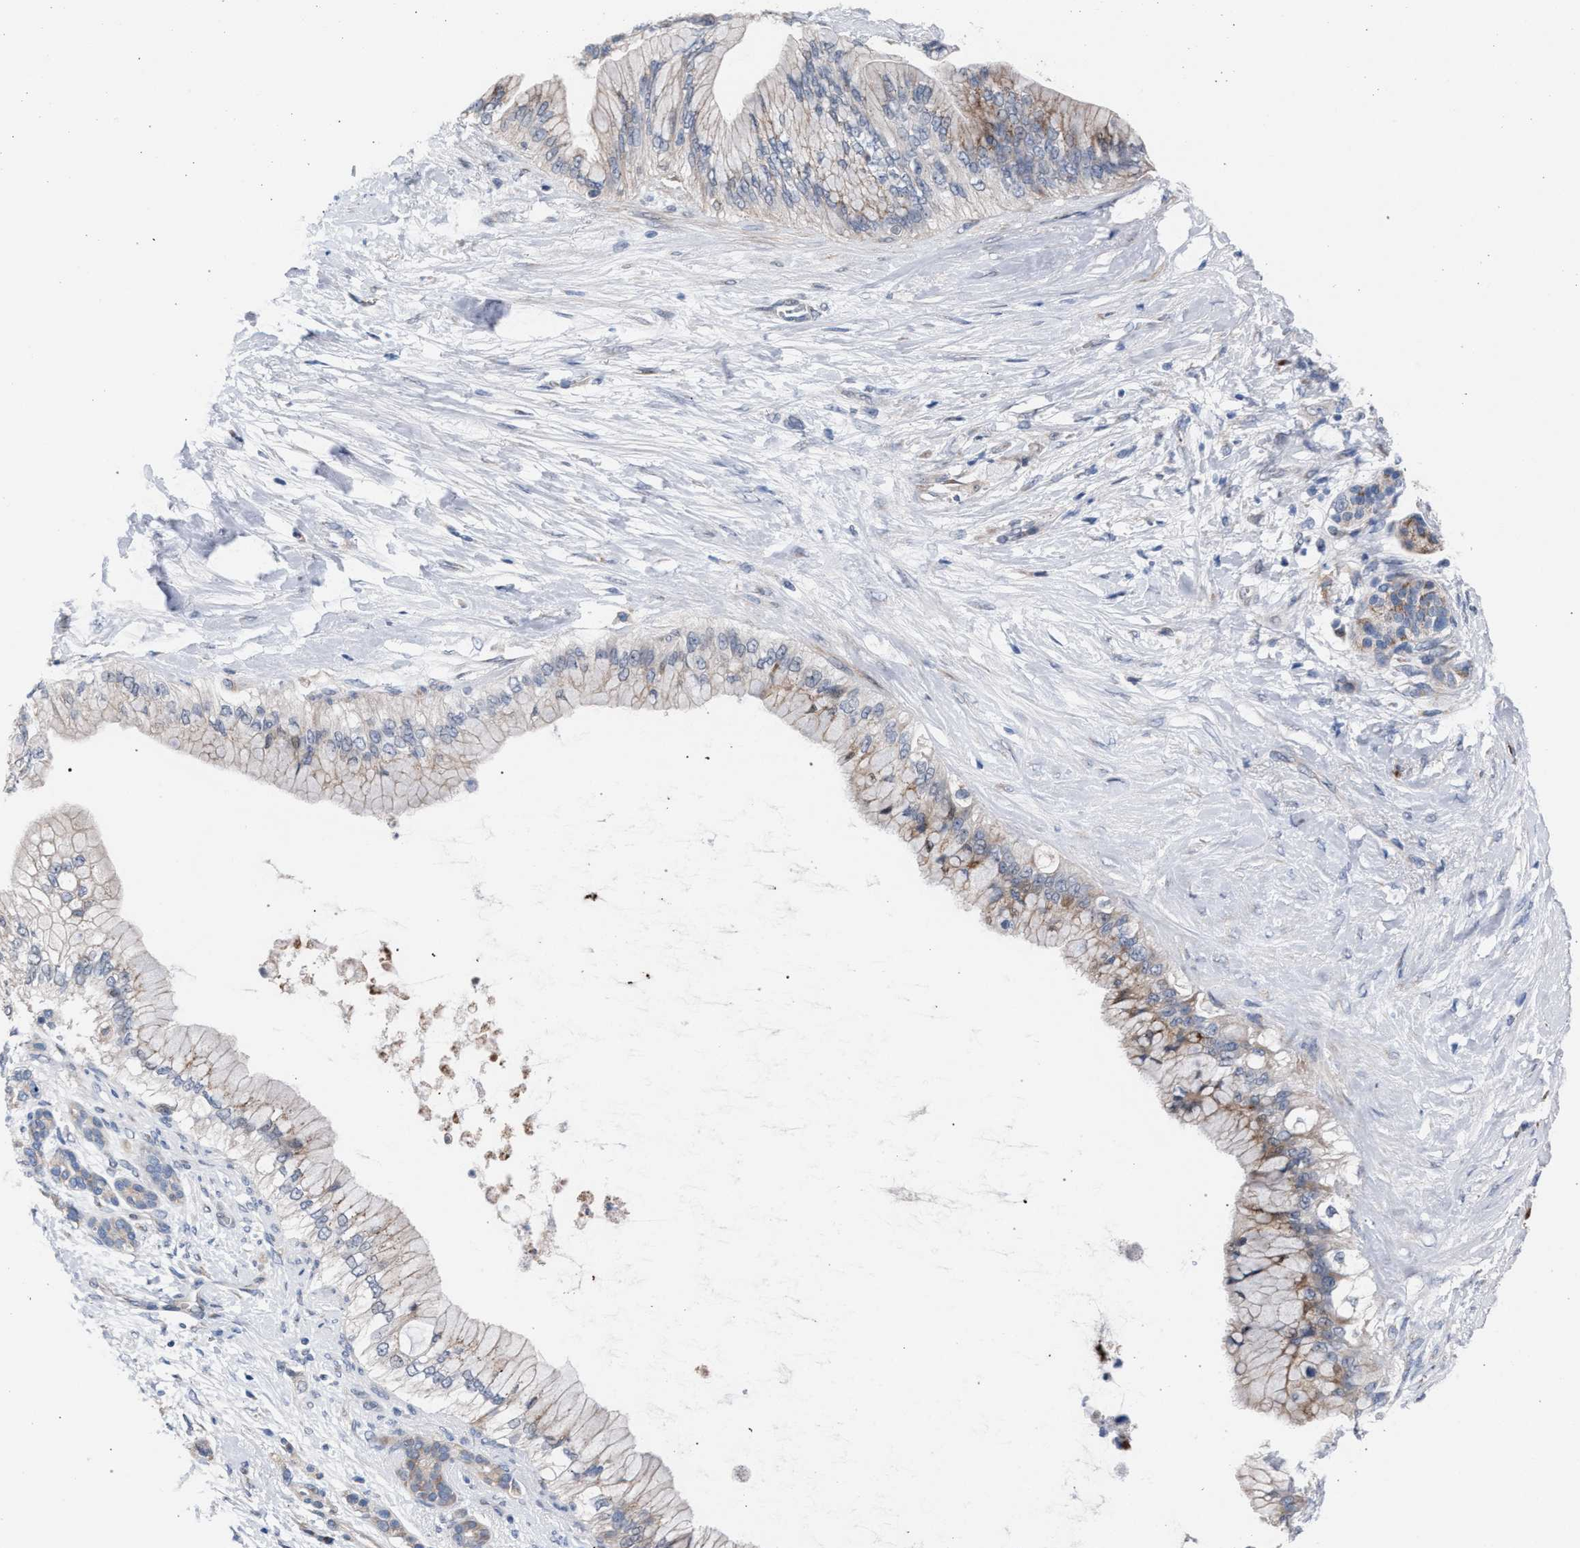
{"staining": {"intensity": "moderate", "quantity": "<25%", "location": "cytoplasmic/membranous"}, "tissue": "pancreatic cancer", "cell_type": "Tumor cells", "image_type": "cancer", "snomed": [{"axis": "morphology", "description": "Adenocarcinoma, NOS"}, {"axis": "topography", "description": "Pancreas"}], "caption": "Pancreatic adenocarcinoma stained with DAB (3,3'-diaminobenzidine) immunohistochemistry (IHC) demonstrates low levels of moderate cytoplasmic/membranous expression in about <25% of tumor cells.", "gene": "RNF135", "patient": {"sex": "male", "age": 59}}